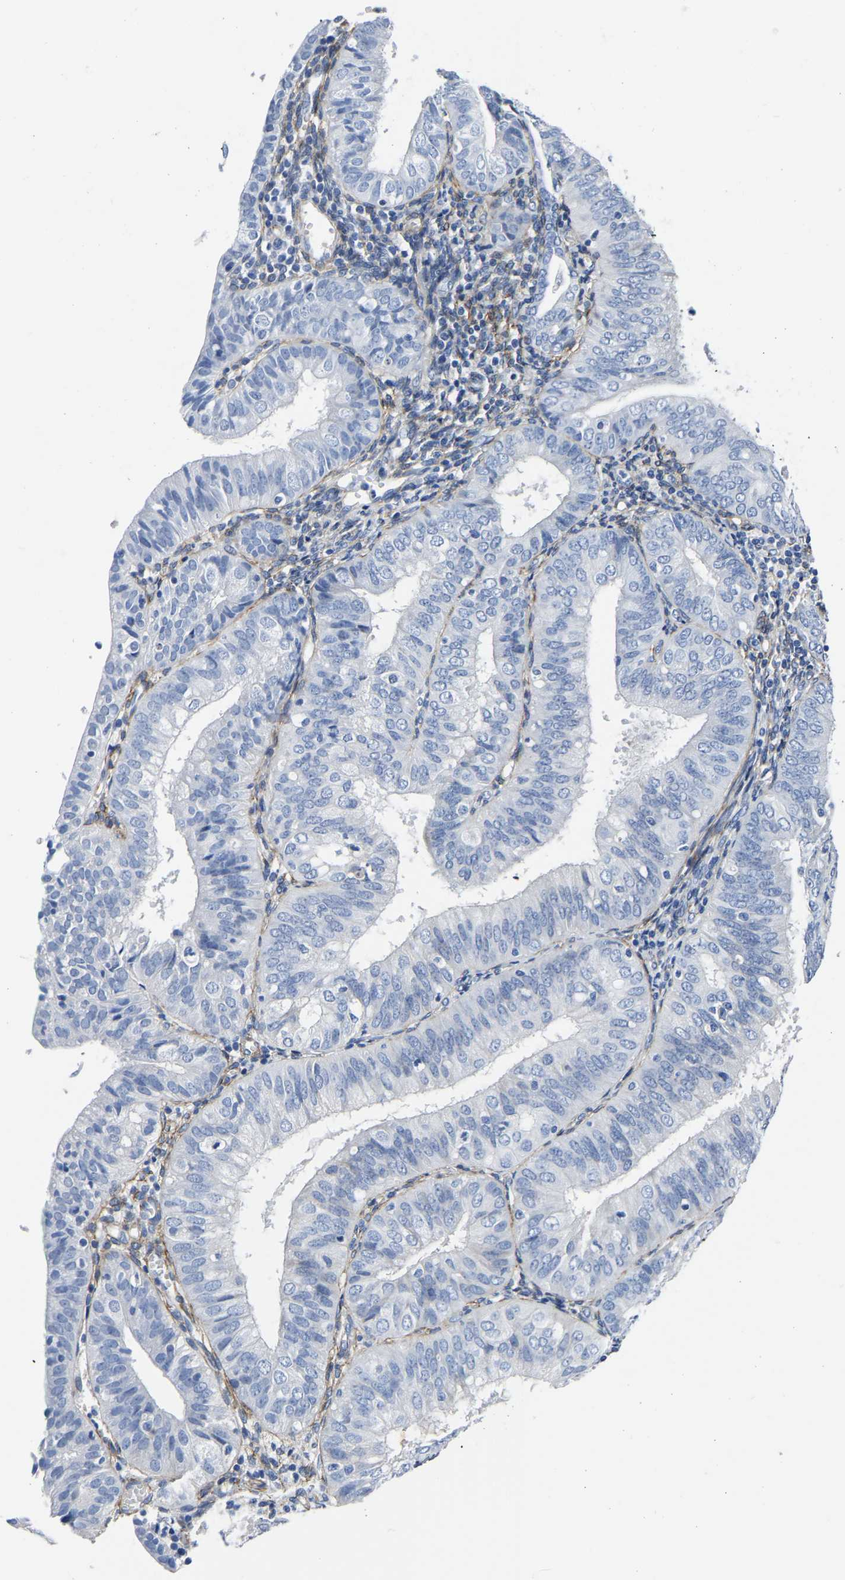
{"staining": {"intensity": "negative", "quantity": "none", "location": "none"}, "tissue": "endometrial cancer", "cell_type": "Tumor cells", "image_type": "cancer", "snomed": [{"axis": "morphology", "description": "Adenocarcinoma, NOS"}, {"axis": "topography", "description": "Endometrium"}], "caption": "A micrograph of endometrial cancer stained for a protein shows no brown staining in tumor cells.", "gene": "SLC45A3", "patient": {"sex": "female", "age": 58}}